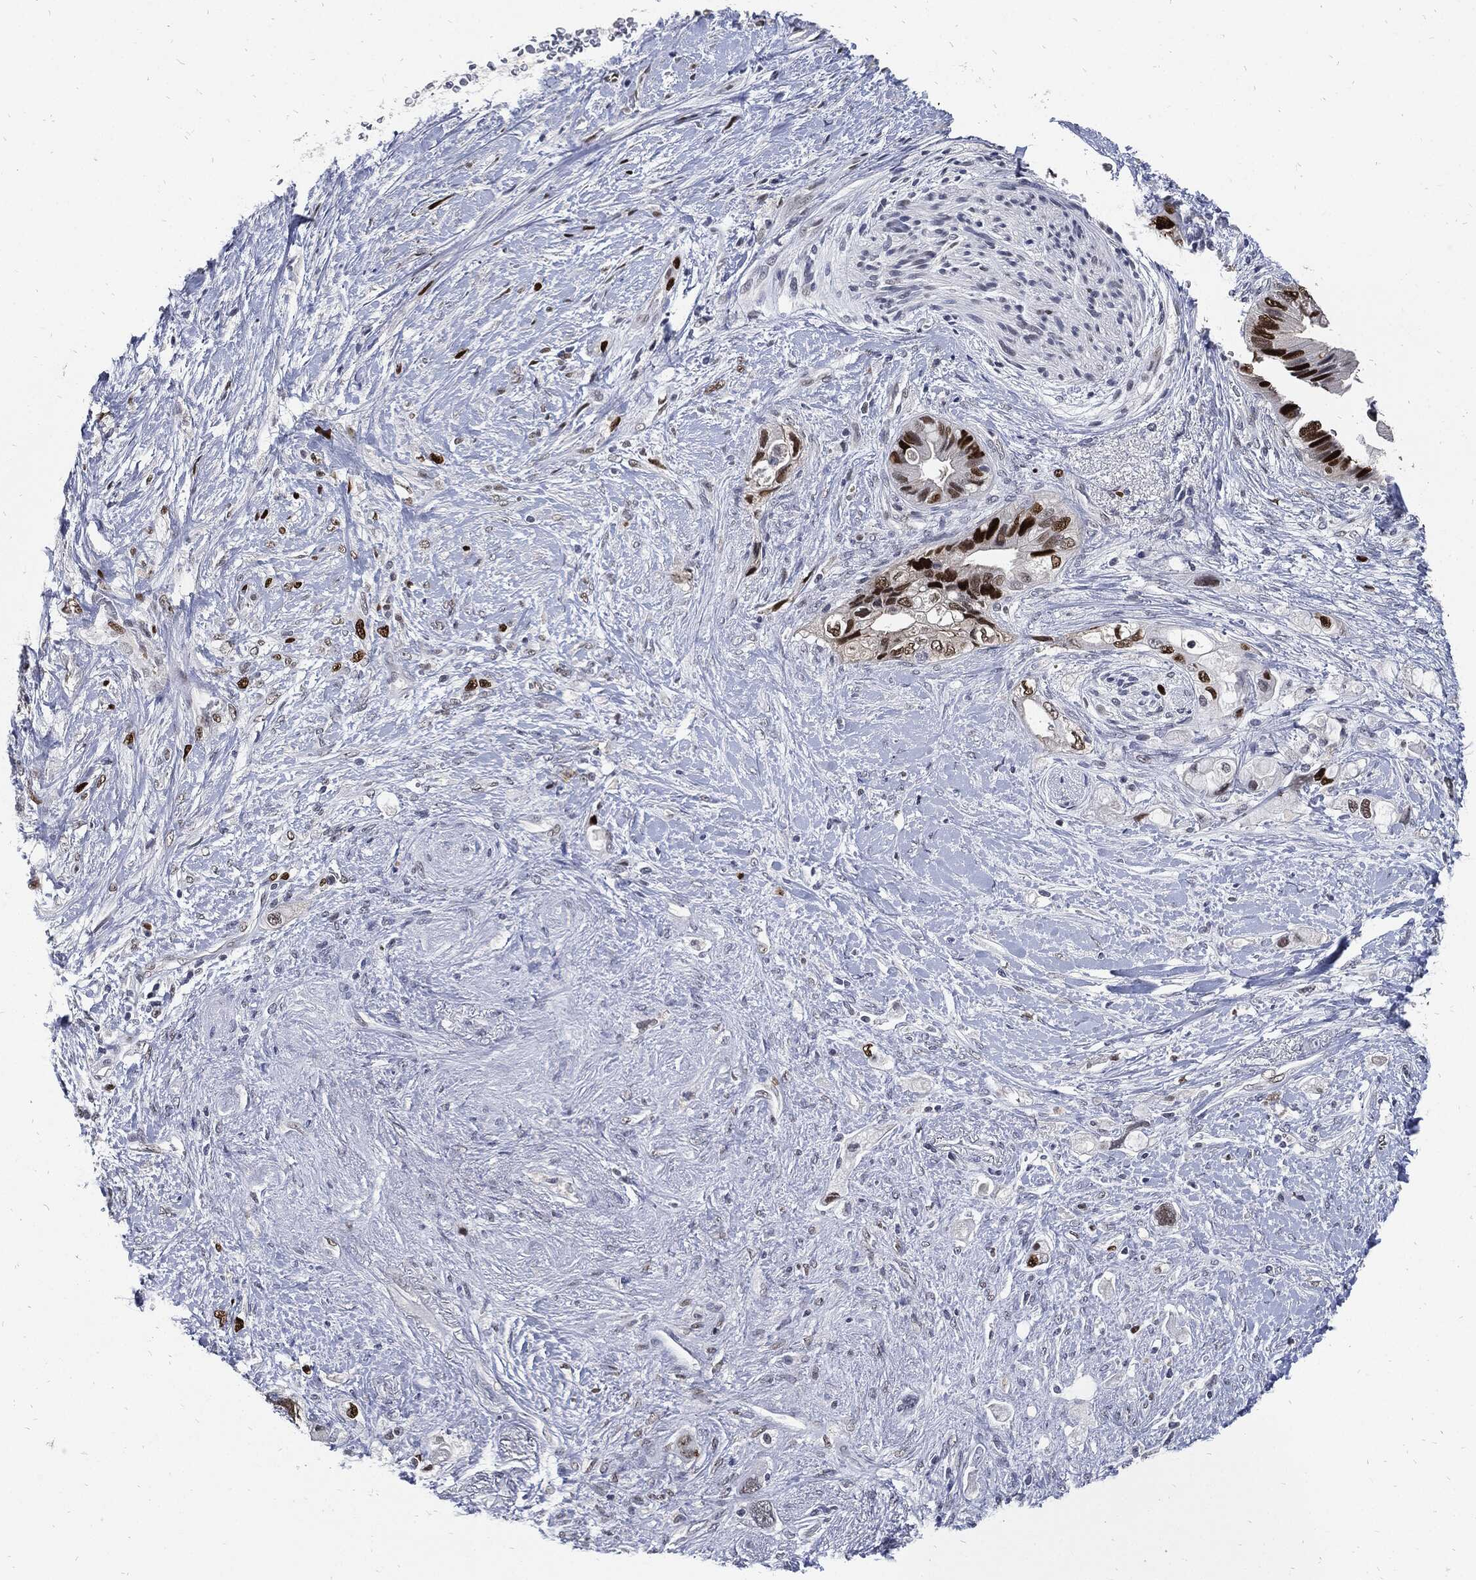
{"staining": {"intensity": "strong", "quantity": "25%-75%", "location": "nuclear"}, "tissue": "pancreatic cancer", "cell_type": "Tumor cells", "image_type": "cancer", "snomed": [{"axis": "morphology", "description": "Adenocarcinoma, NOS"}, {"axis": "topography", "description": "Pancreas"}], "caption": "This micrograph exhibits immunohistochemistry staining of human pancreatic adenocarcinoma, with high strong nuclear staining in approximately 25%-75% of tumor cells.", "gene": "NBN", "patient": {"sex": "female", "age": 56}}